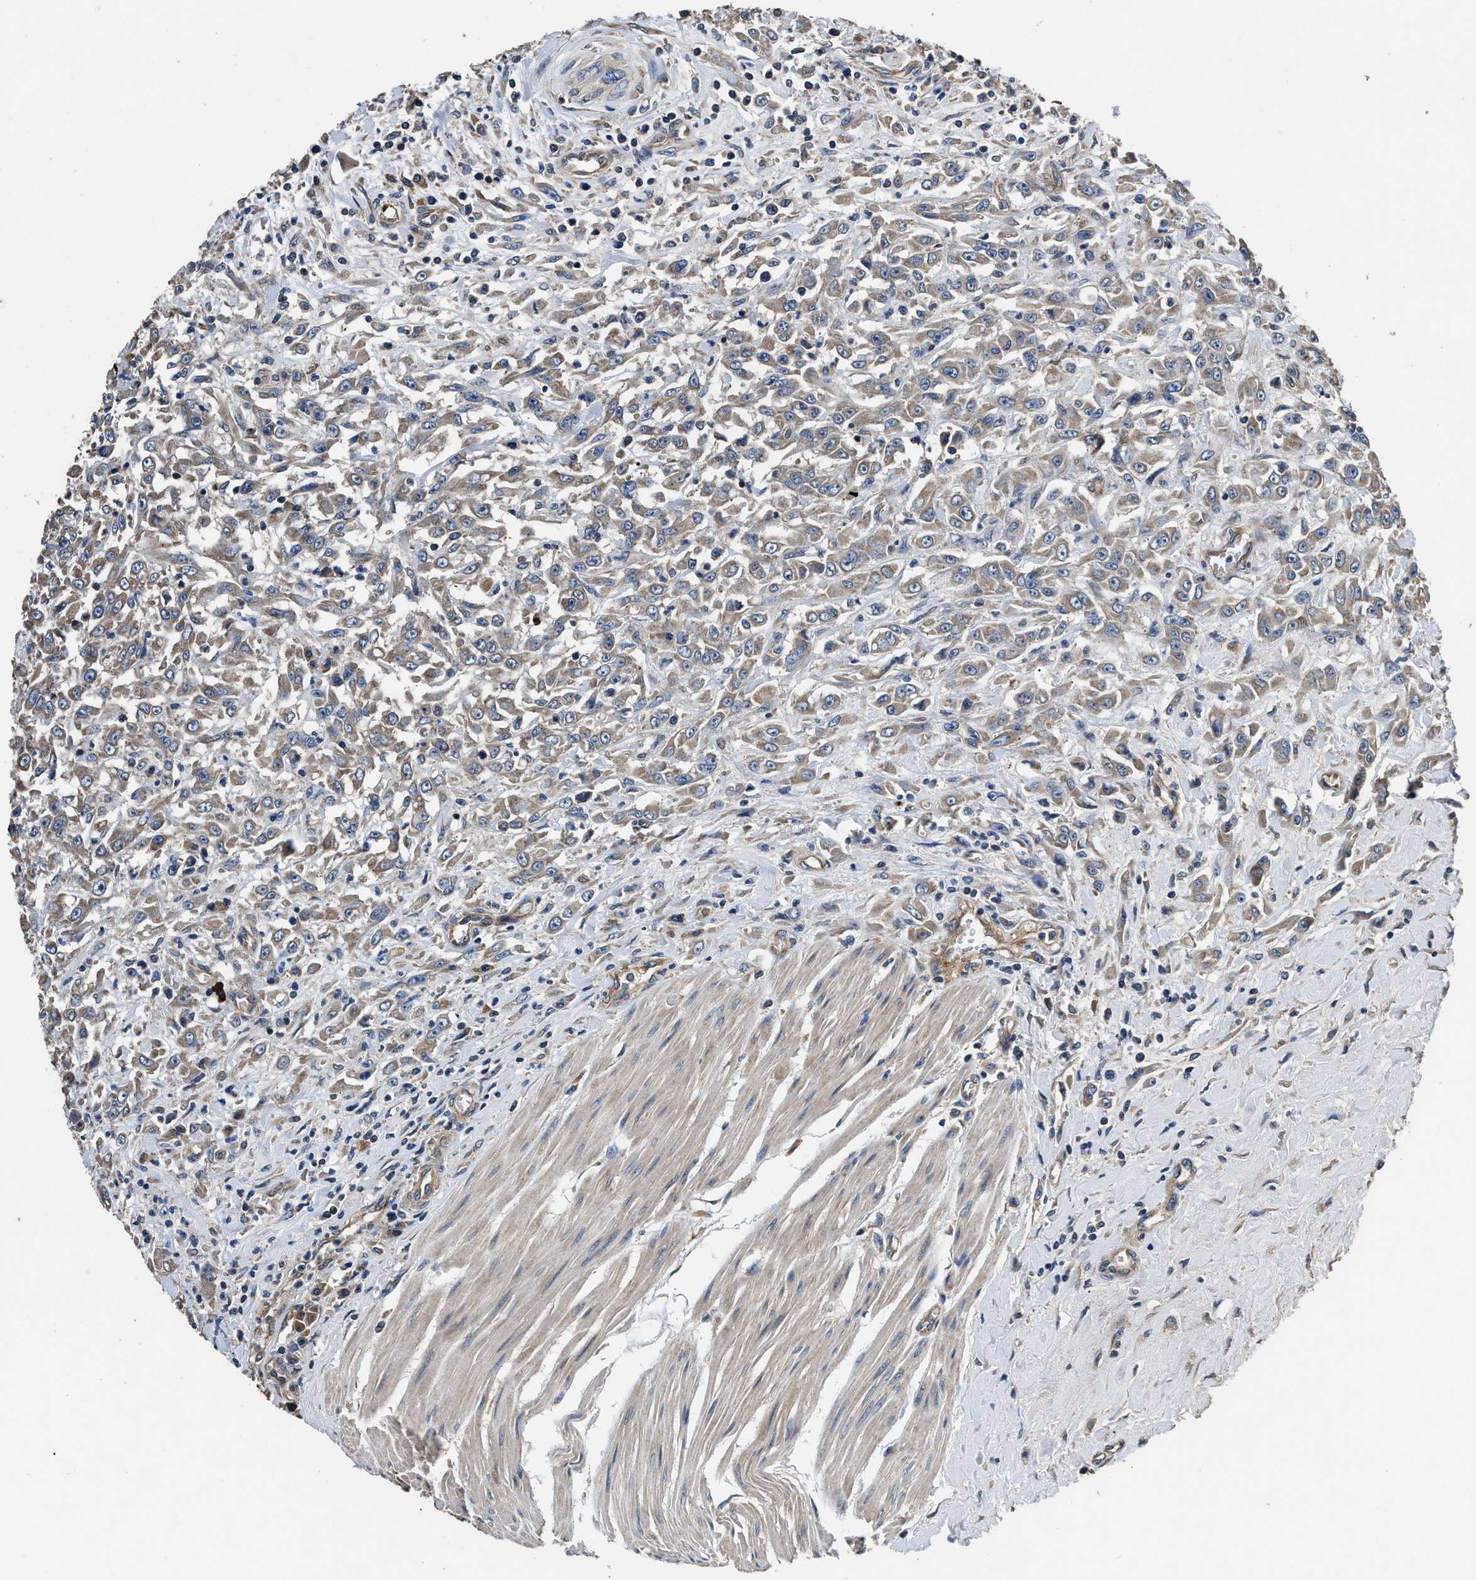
{"staining": {"intensity": "weak", "quantity": ">75%", "location": "cytoplasmic/membranous"}, "tissue": "urothelial cancer", "cell_type": "Tumor cells", "image_type": "cancer", "snomed": [{"axis": "morphology", "description": "Urothelial carcinoma, High grade"}, {"axis": "topography", "description": "Urinary bladder"}], "caption": "A histopathology image showing weak cytoplasmic/membranous expression in about >75% of tumor cells in urothelial cancer, as visualized by brown immunohistochemical staining.", "gene": "DHRS7B", "patient": {"sex": "male", "age": 46}}